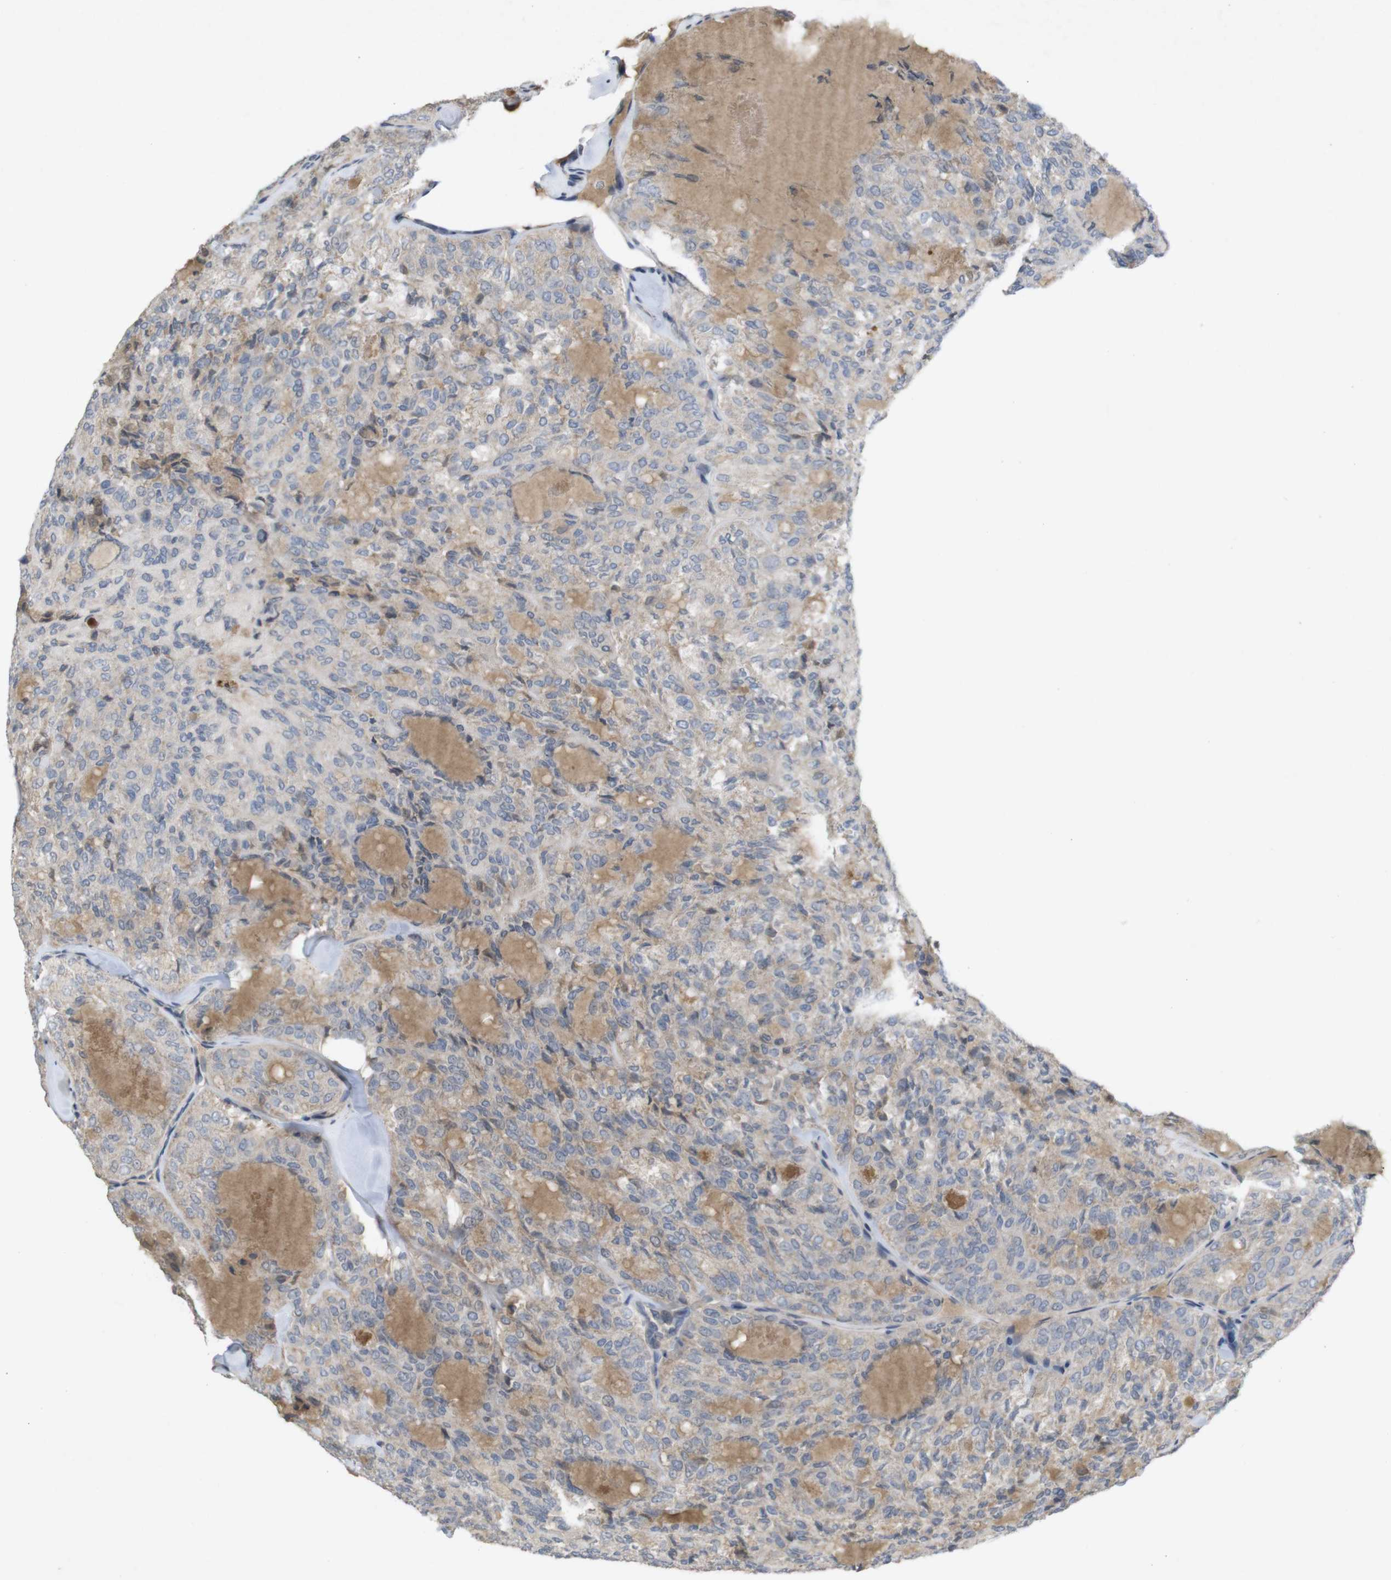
{"staining": {"intensity": "weak", "quantity": ">75%", "location": "cytoplasmic/membranous"}, "tissue": "thyroid cancer", "cell_type": "Tumor cells", "image_type": "cancer", "snomed": [{"axis": "morphology", "description": "Follicular adenoma carcinoma, NOS"}, {"axis": "topography", "description": "Thyroid gland"}], "caption": "Thyroid follicular adenoma carcinoma was stained to show a protein in brown. There is low levels of weak cytoplasmic/membranous staining in approximately >75% of tumor cells.", "gene": "TSPAN14", "patient": {"sex": "male", "age": 75}}